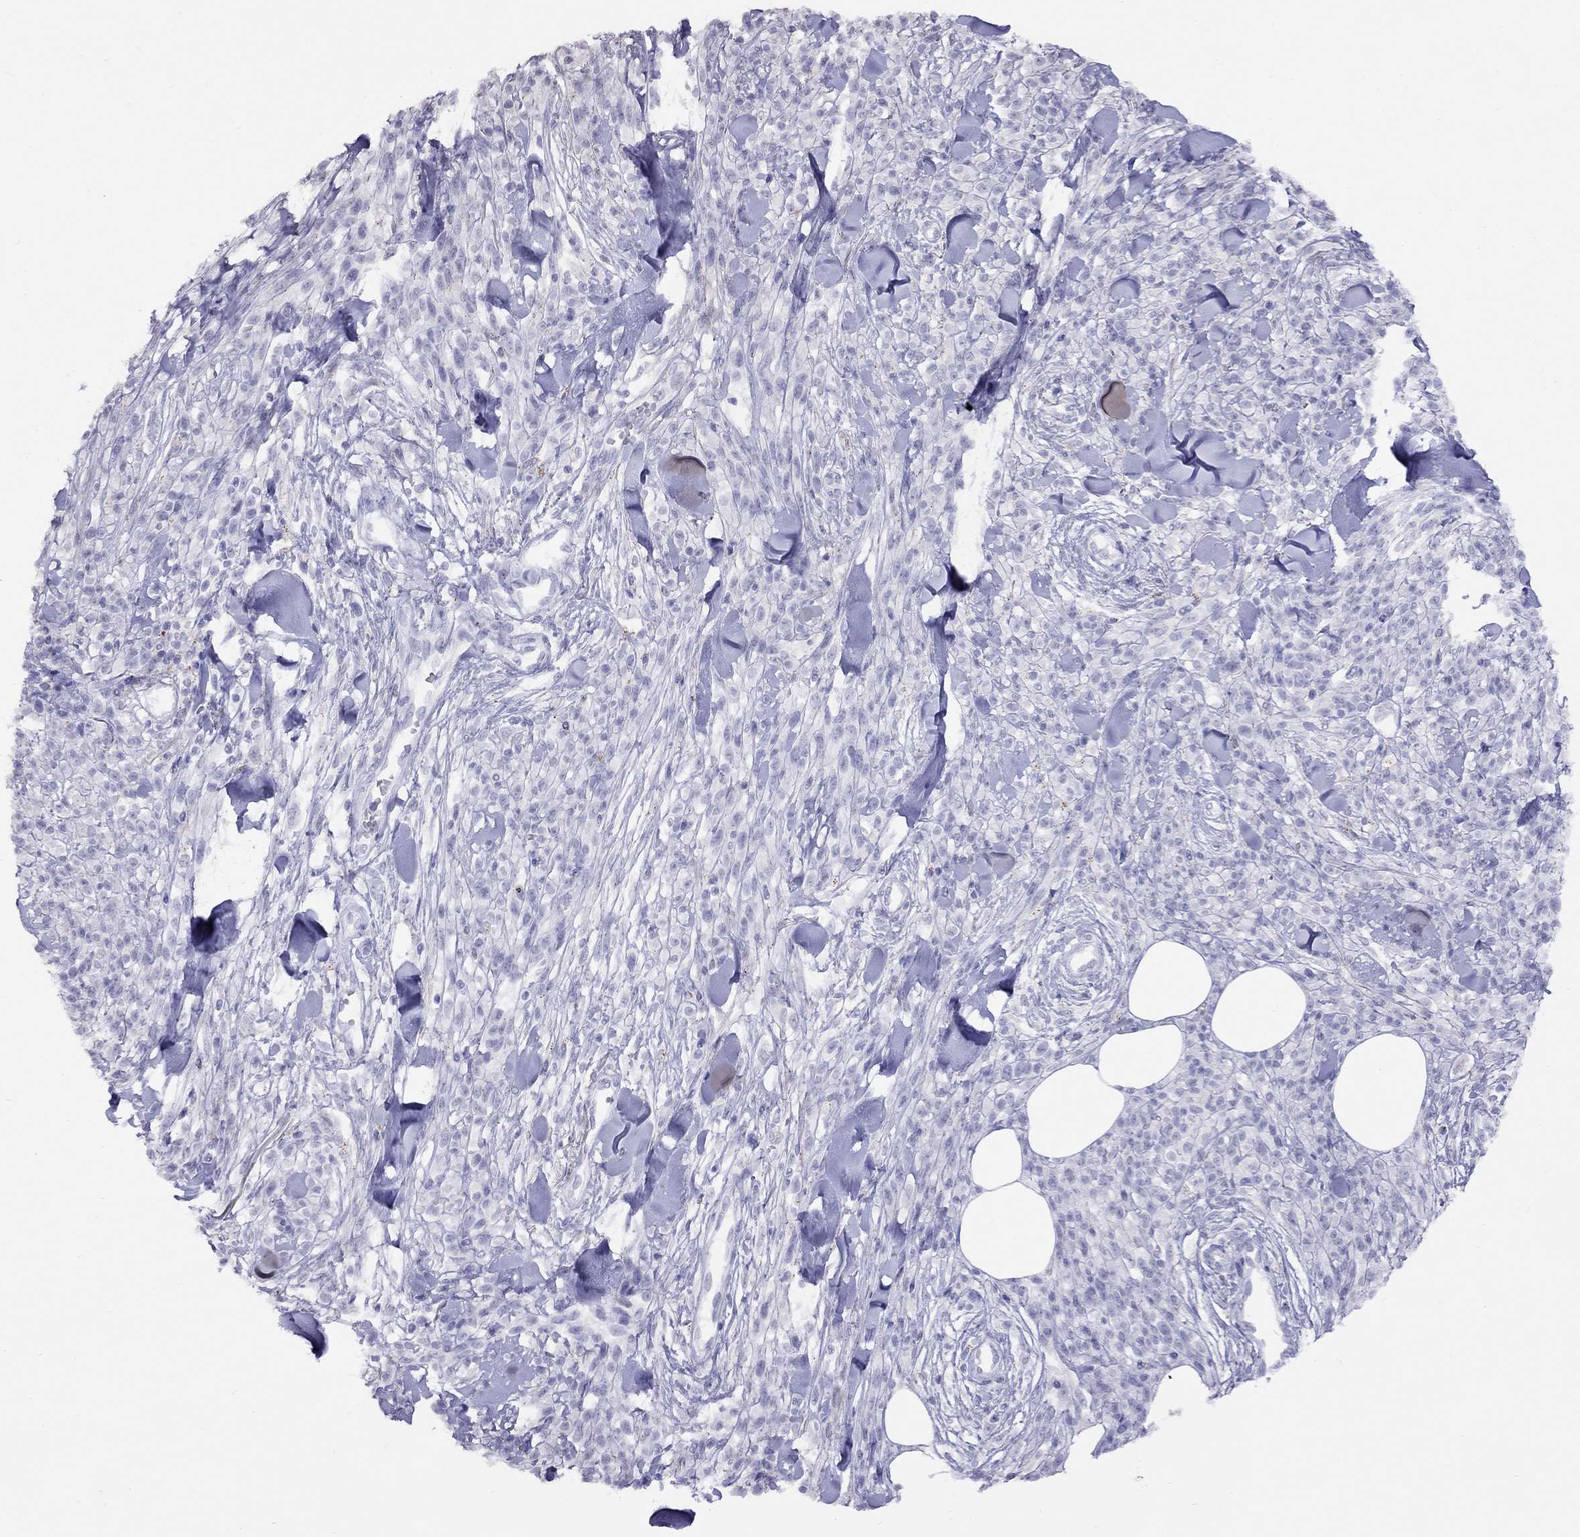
{"staining": {"intensity": "negative", "quantity": "none", "location": "none"}, "tissue": "melanoma", "cell_type": "Tumor cells", "image_type": "cancer", "snomed": [{"axis": "morphology", "description": "Malignant melanoma, NOS"}, {"axis": "topography", "description": "Skin"}, {"axis": "topography", "description": "Skin of trunk"}], "caption": "This is an immunohistochemistry photomicrograph of human melanoma. There is no expression in tumor cells.", "gene": "MAGEB4", "patient": {"sex": "male", "age": 74}}